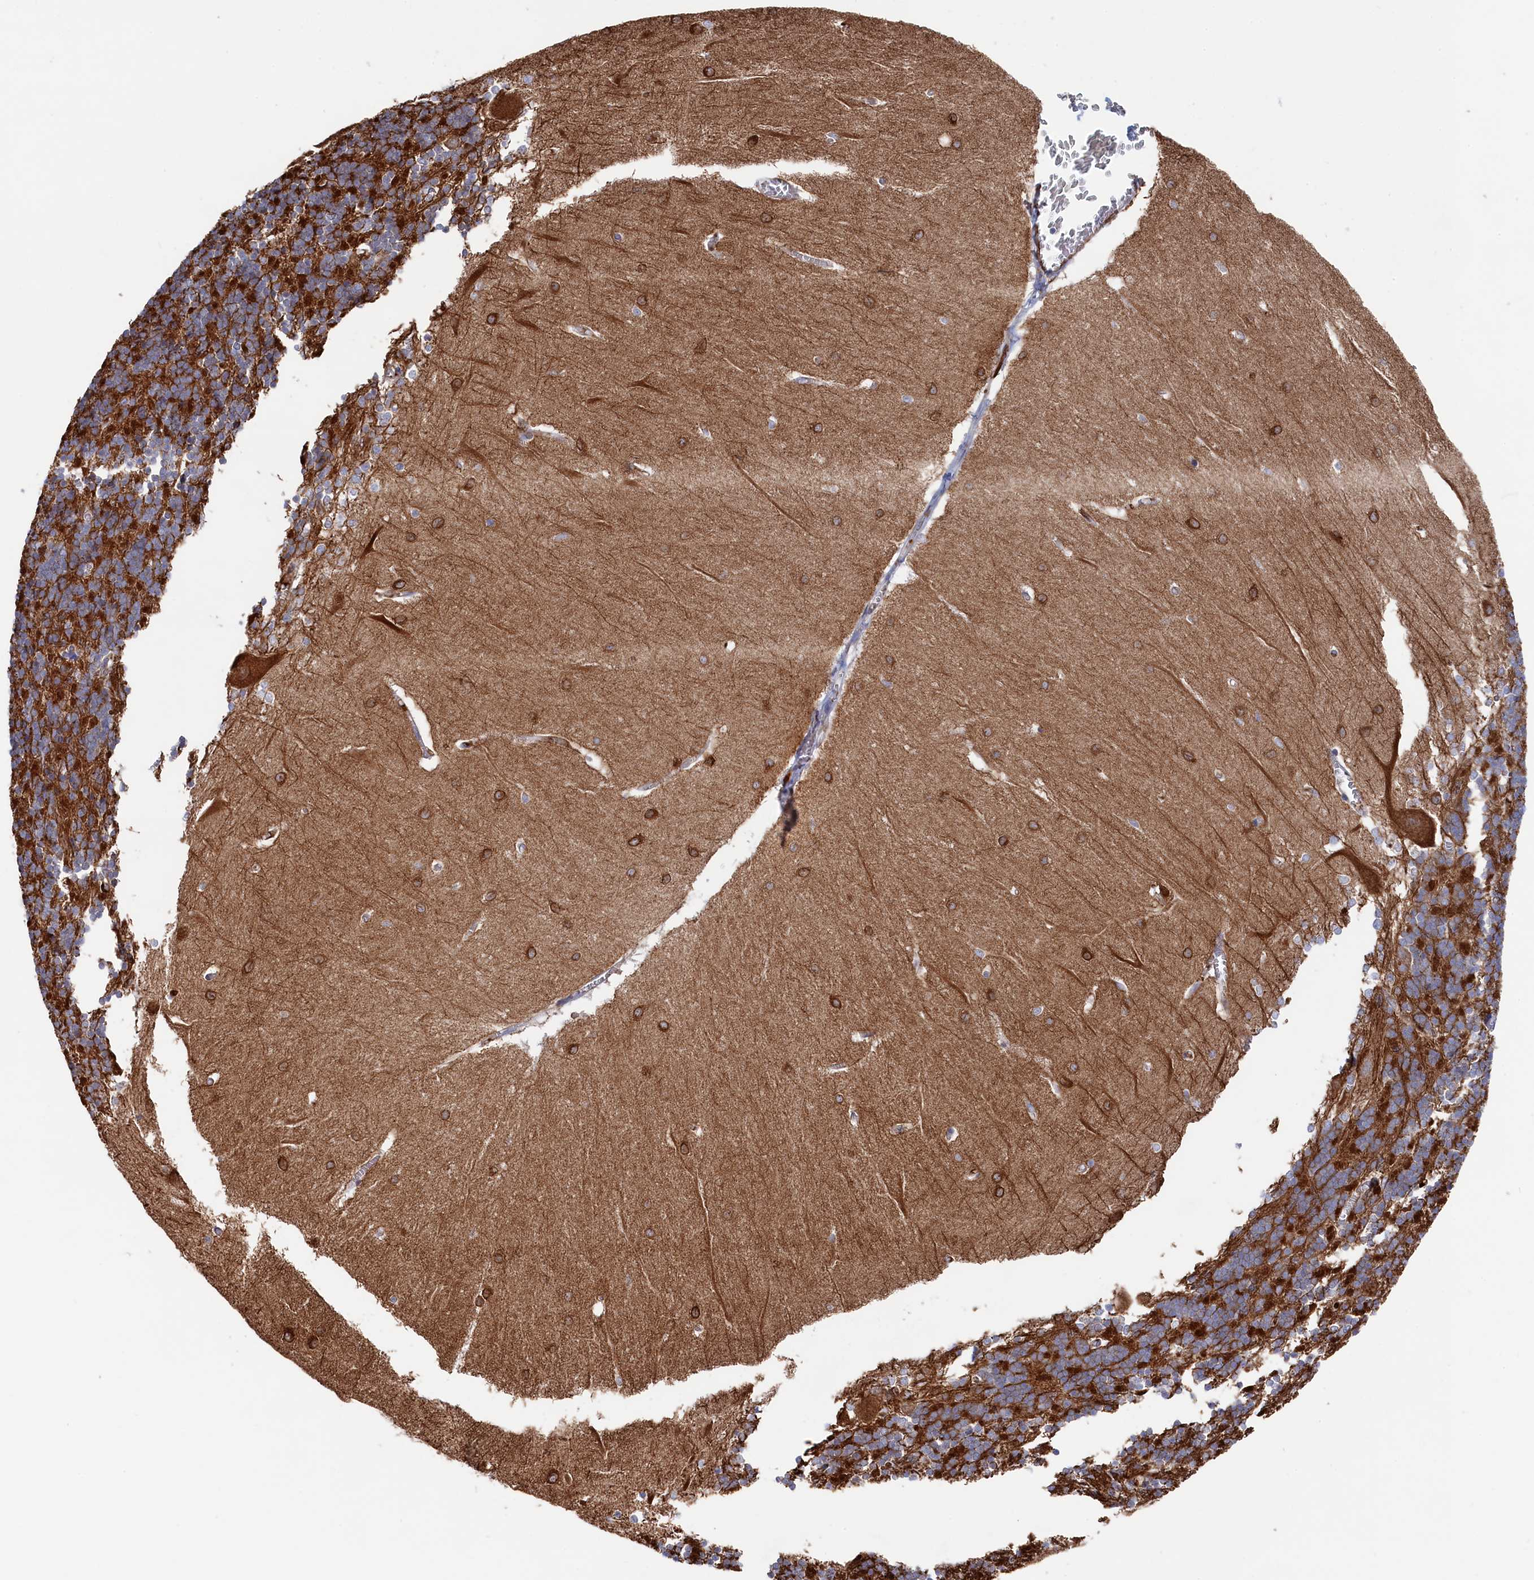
{"staining": {"intensity": "strong", "quantity": "<25%", "location": "cytoplasmic/membranous"}, "tissue": "cerebellum", "cell_type": "Cells in granular layer", "image_type": "normal", "snomed": [{"axis": "morphology", "description": "Normal tissue, NOS"}, {"axis": "topography", "description": "Cerebellum"}], "caption": "Cerebellum stained with DAB immunohistochemistry exhibits medium levels of strong cytoplasmic/membranous positivity in about <25% of cells in granular layer. The staining was performed using DAB (3,3'-diaminobenzidine), with brown indicating positive protein expression. Nuclei are stained blue with hematoxylin.", "gene": "C12orf73", "patient": {"sex": "male", "age": 37}}